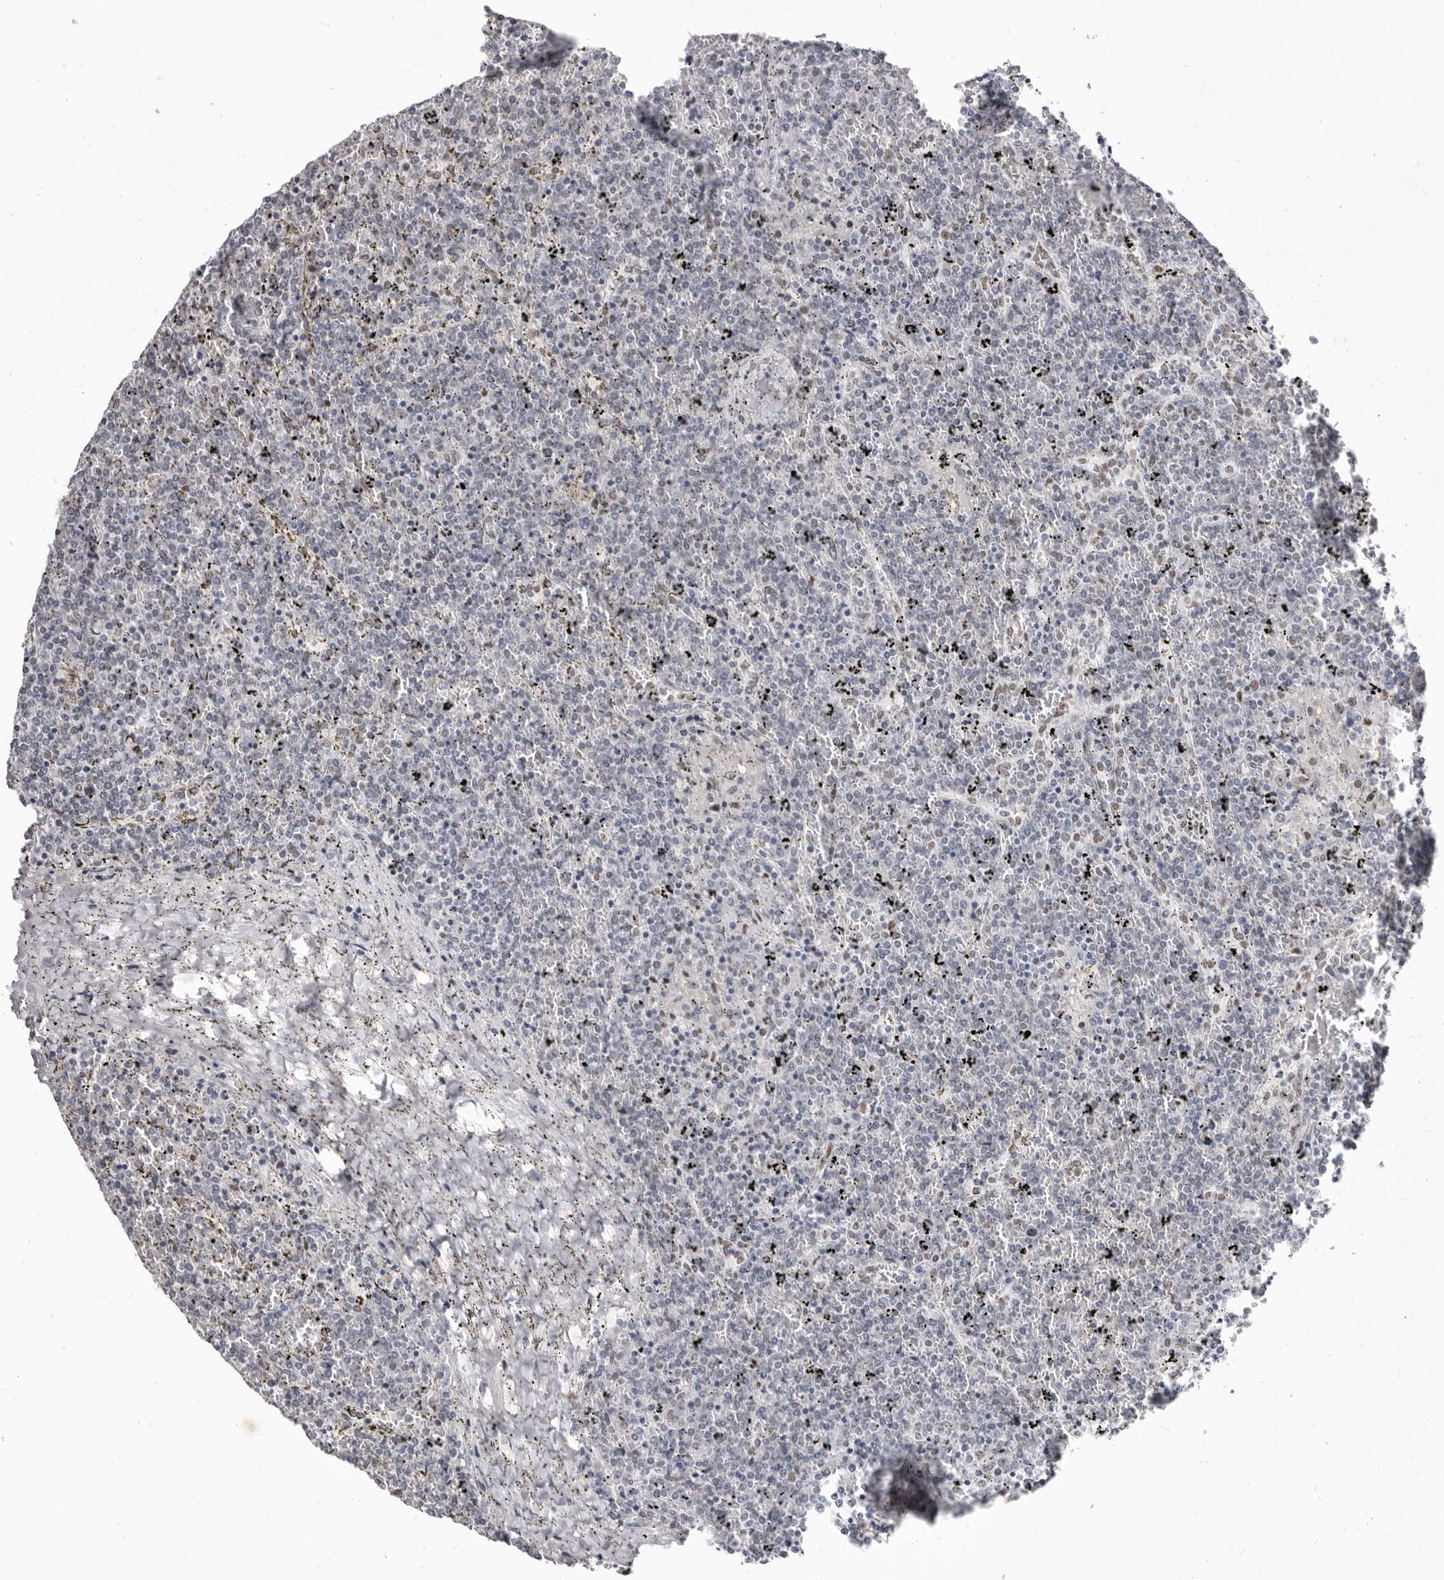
{"staining": {"intensity": "negative", "quantity": "none", "location": "none"}, "tissue": "lymphoma", "cell_type": "Tumor cells", "image_type": "cancer", "snomed": [{"axis": "morphology", "description": "Malignant lymphoma, non-Hodgkin's type, Low grade"}, {"axis": "topography", "description": "Spleen"}], "caption": "High magnification brightfield microscopy of lymphoma stained with DAB (3,3'-diaminobenzidine) (brown) and counterstained with hematoxylin (blue): tumor cells show no significant expression.", "gene": "ZNF326", "patient": {"sex": "female", "age": 19}}